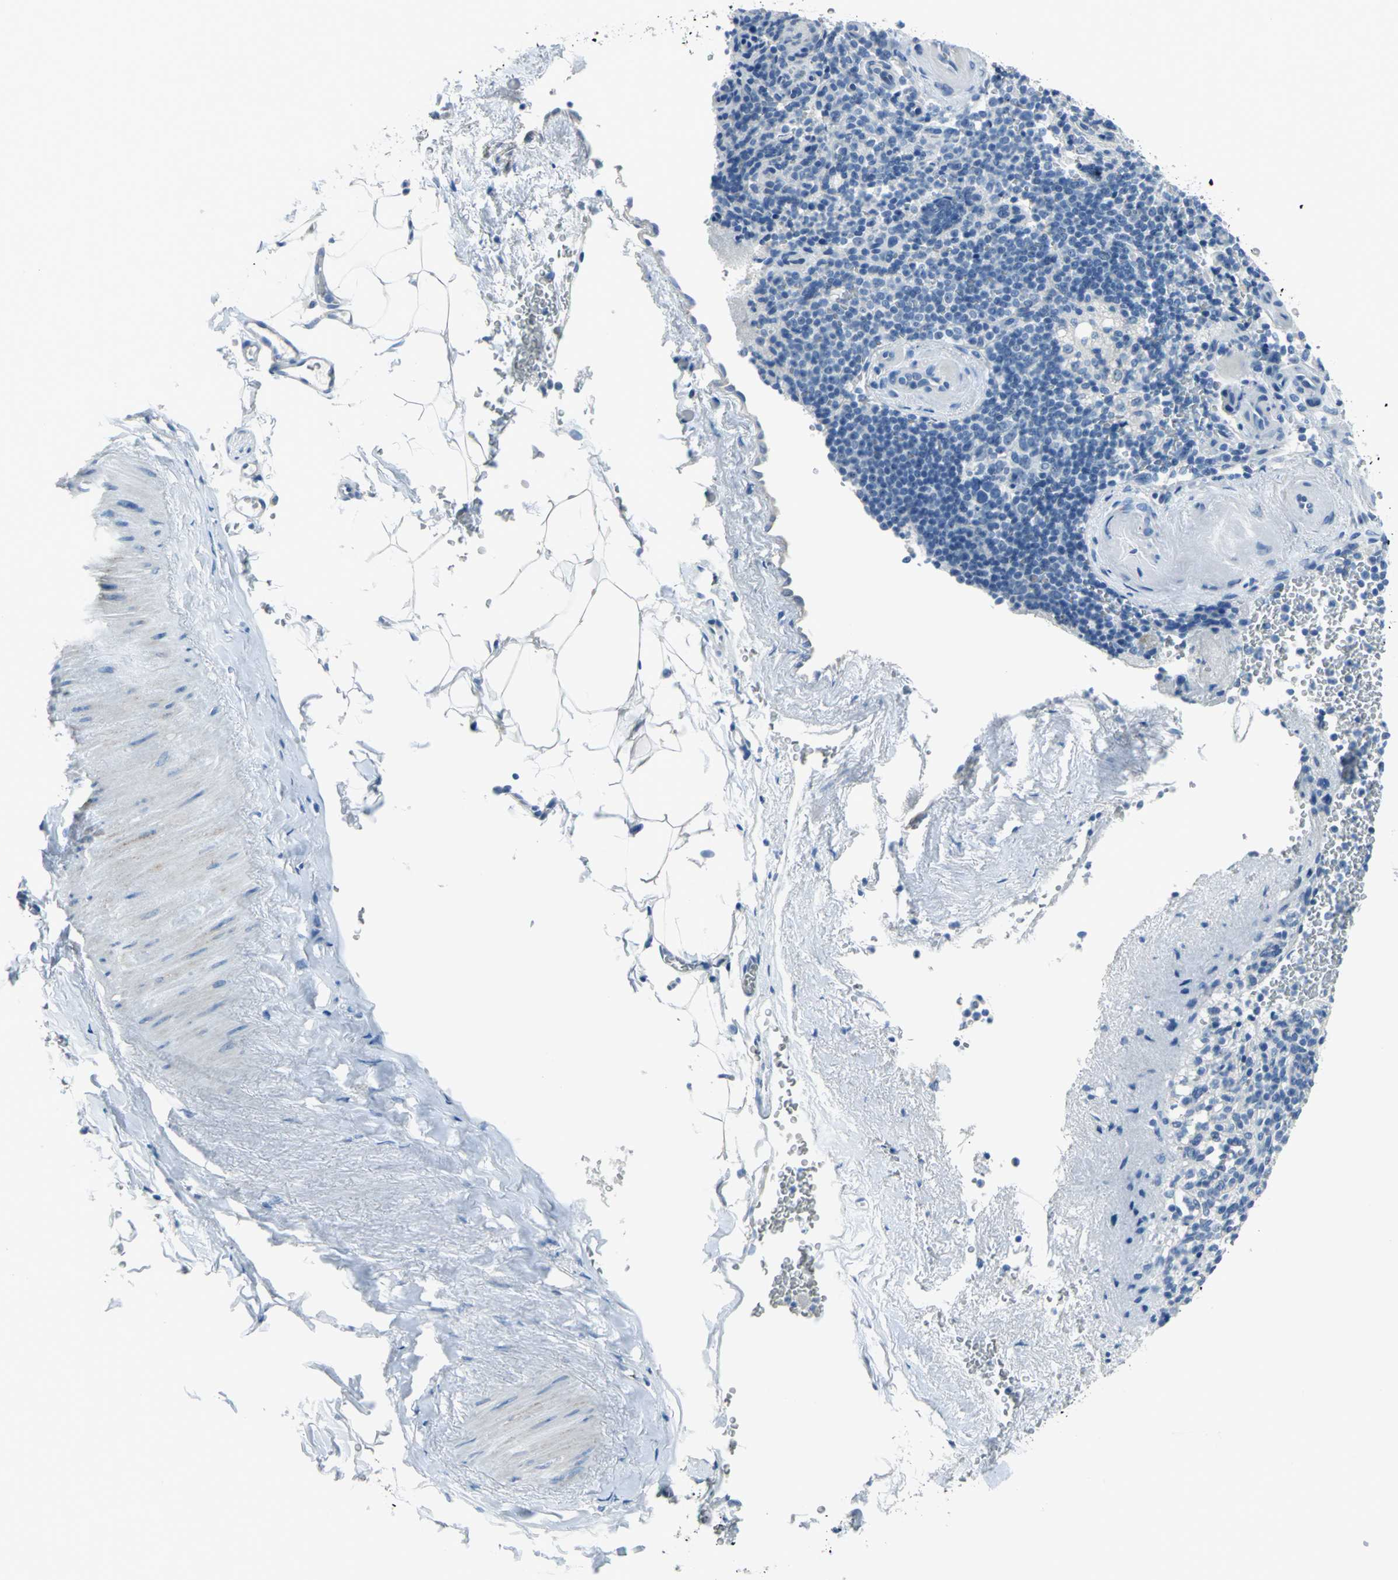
{"staining": {"intensity": "negative", "quantity": "none", "location": "none"}, "tissue": "spleen", "cell_type": "Cells in red pulp", "image_type": "normal", "snomed": [{"axis": "morphology", "description": "Normal tissue, NOS"}, {"axis": "topography", "description": "Spleen"}], "caption": "IHC of benign human spleen exhibits no staining in cells in red pulp. The staining is performed using DAB brown chromogen with nuclei counter-stained in using hematoxylin.", "gene": "MUC4", "patient": {"sex": "female", "age": 74}}